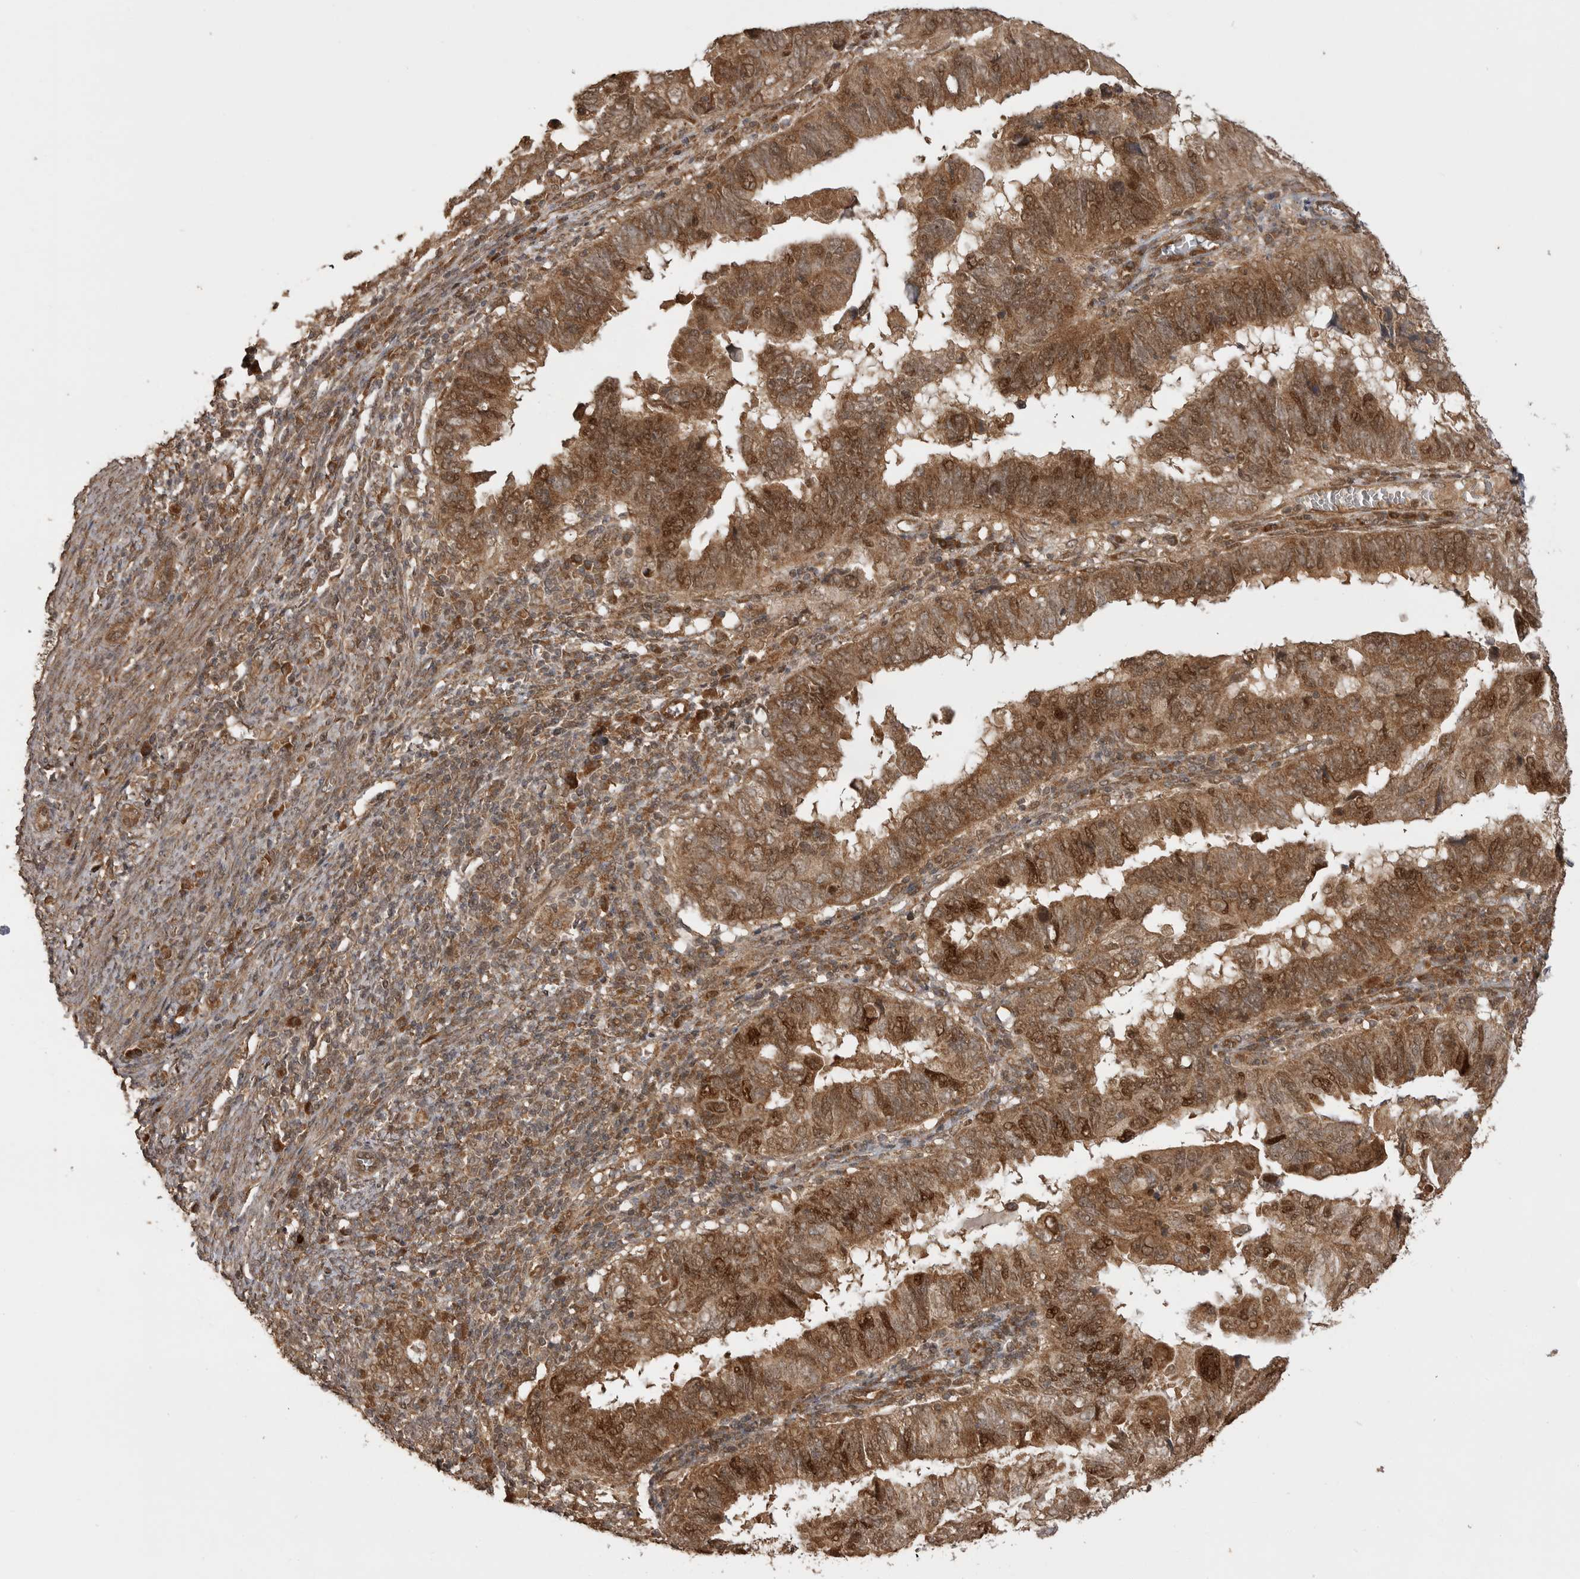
{"staining": {"intensity": "moderate", "quantity": ">75%", "location": "cytoplasmic/membranous,nuclear"}, "tissue": "endometrial cancer", "cell_type": "Tumor cells", "image_type": "cancer", "snomed": [{"axis": "morphology", "description": "Adenocarcinoma, NOS"}, {"axis": "topography", "description": "Uterus"}], "caption": "Endometrial cancer (adenocarcinoma) stained with a brown dye shows moderate cytoplasmic/membranous and nuclear positive staining in about >75% of tumor cells.", "gene": "BOC", "patient": {"sex": "female", "age": 77}}